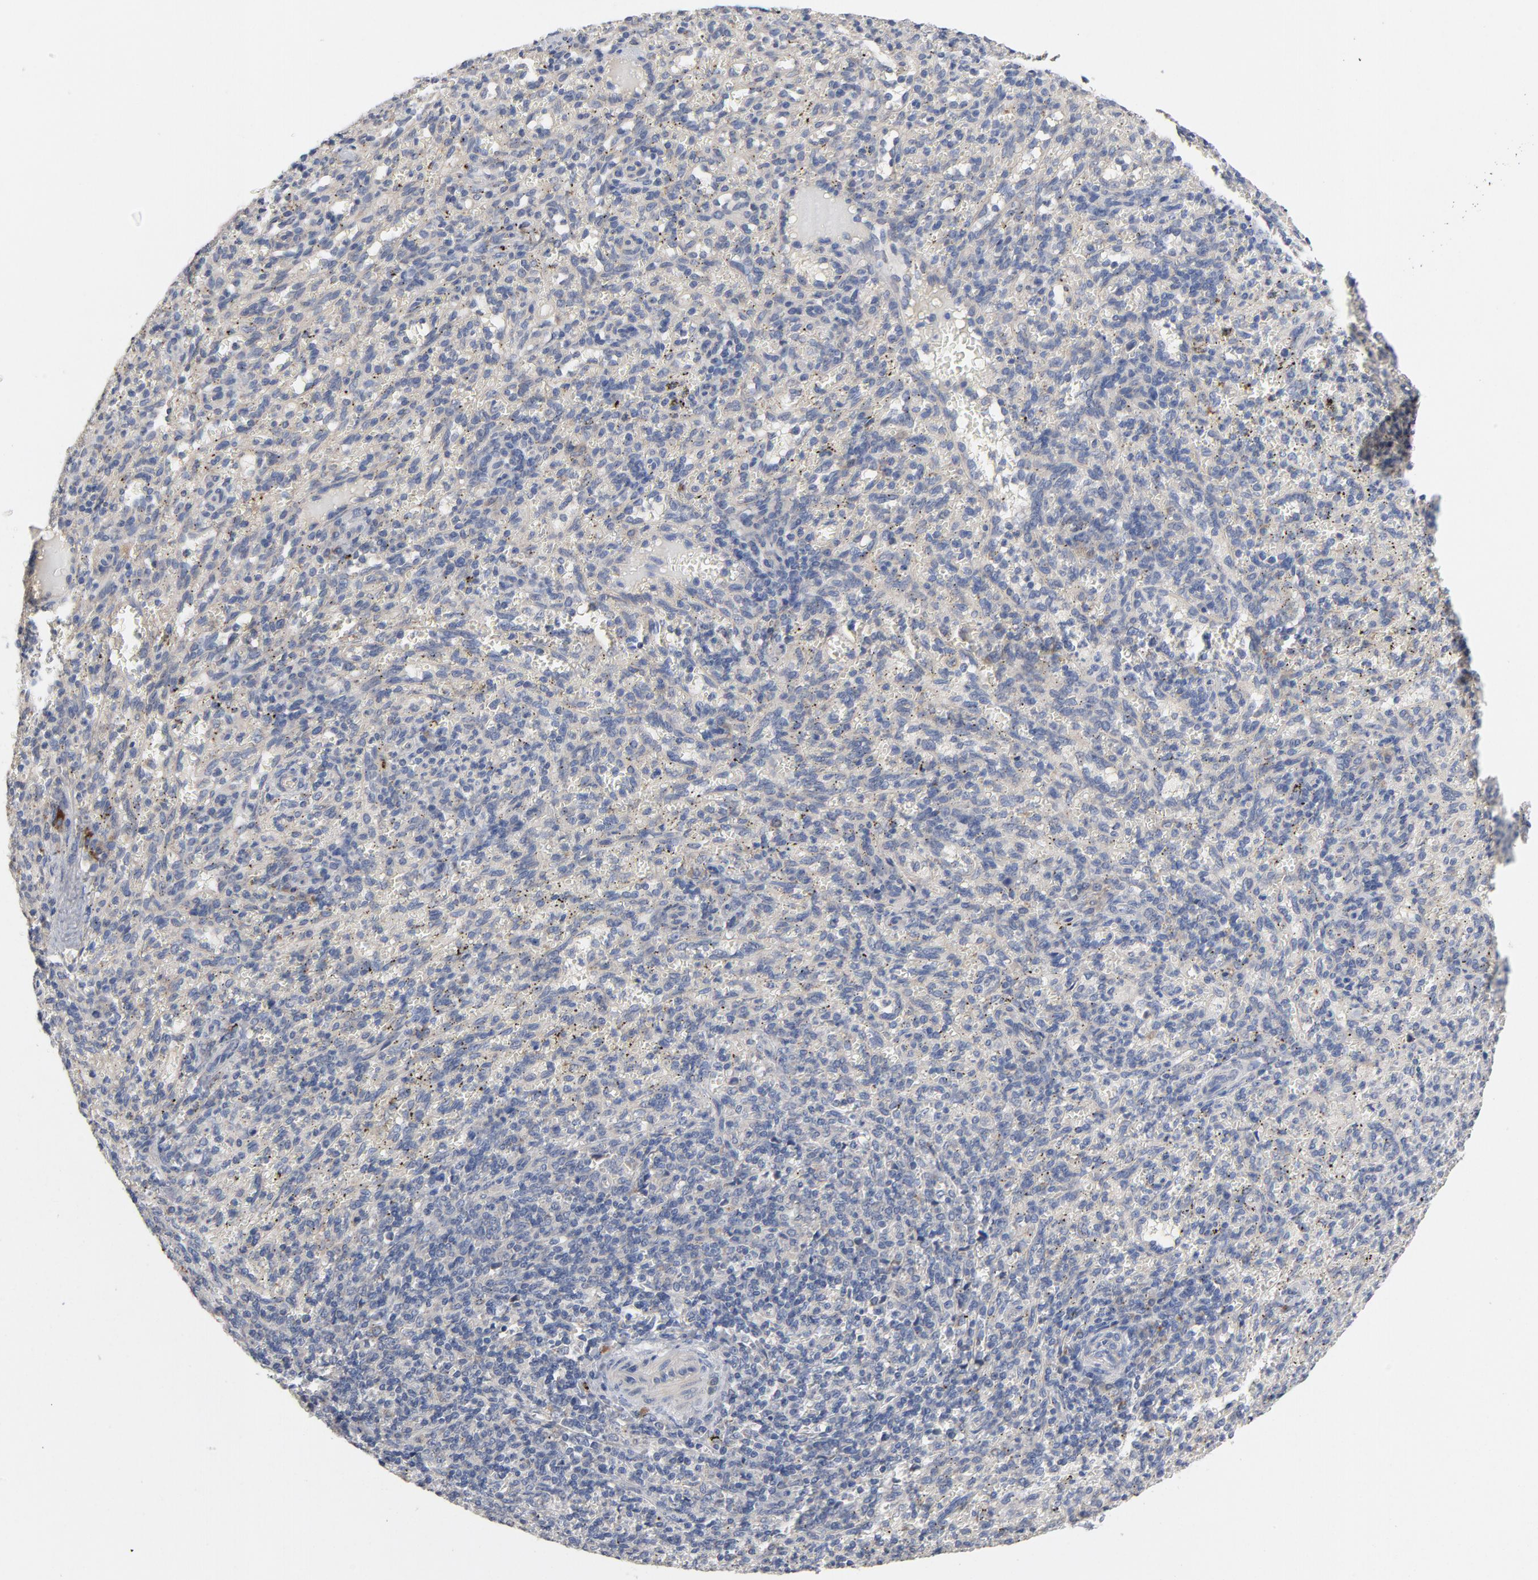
{"staining": {"intensity": "negative", "quantity": "none", "location": "none"}, "tissue": "spleen", "cell_type": "Cells in red pulp", "image_type": "normal", "snomed": [{"axis": "morphology", "description": "Normal tissue, NOS"}, {"axis": "topography", "description": "Spleen"}], "caption": "Protein analysis of unremarkable spleen demonstrates no significant positivity in cells in red pulp.", "gene": "CCDC134", "patient": {"sex": "female", "age": 10}}